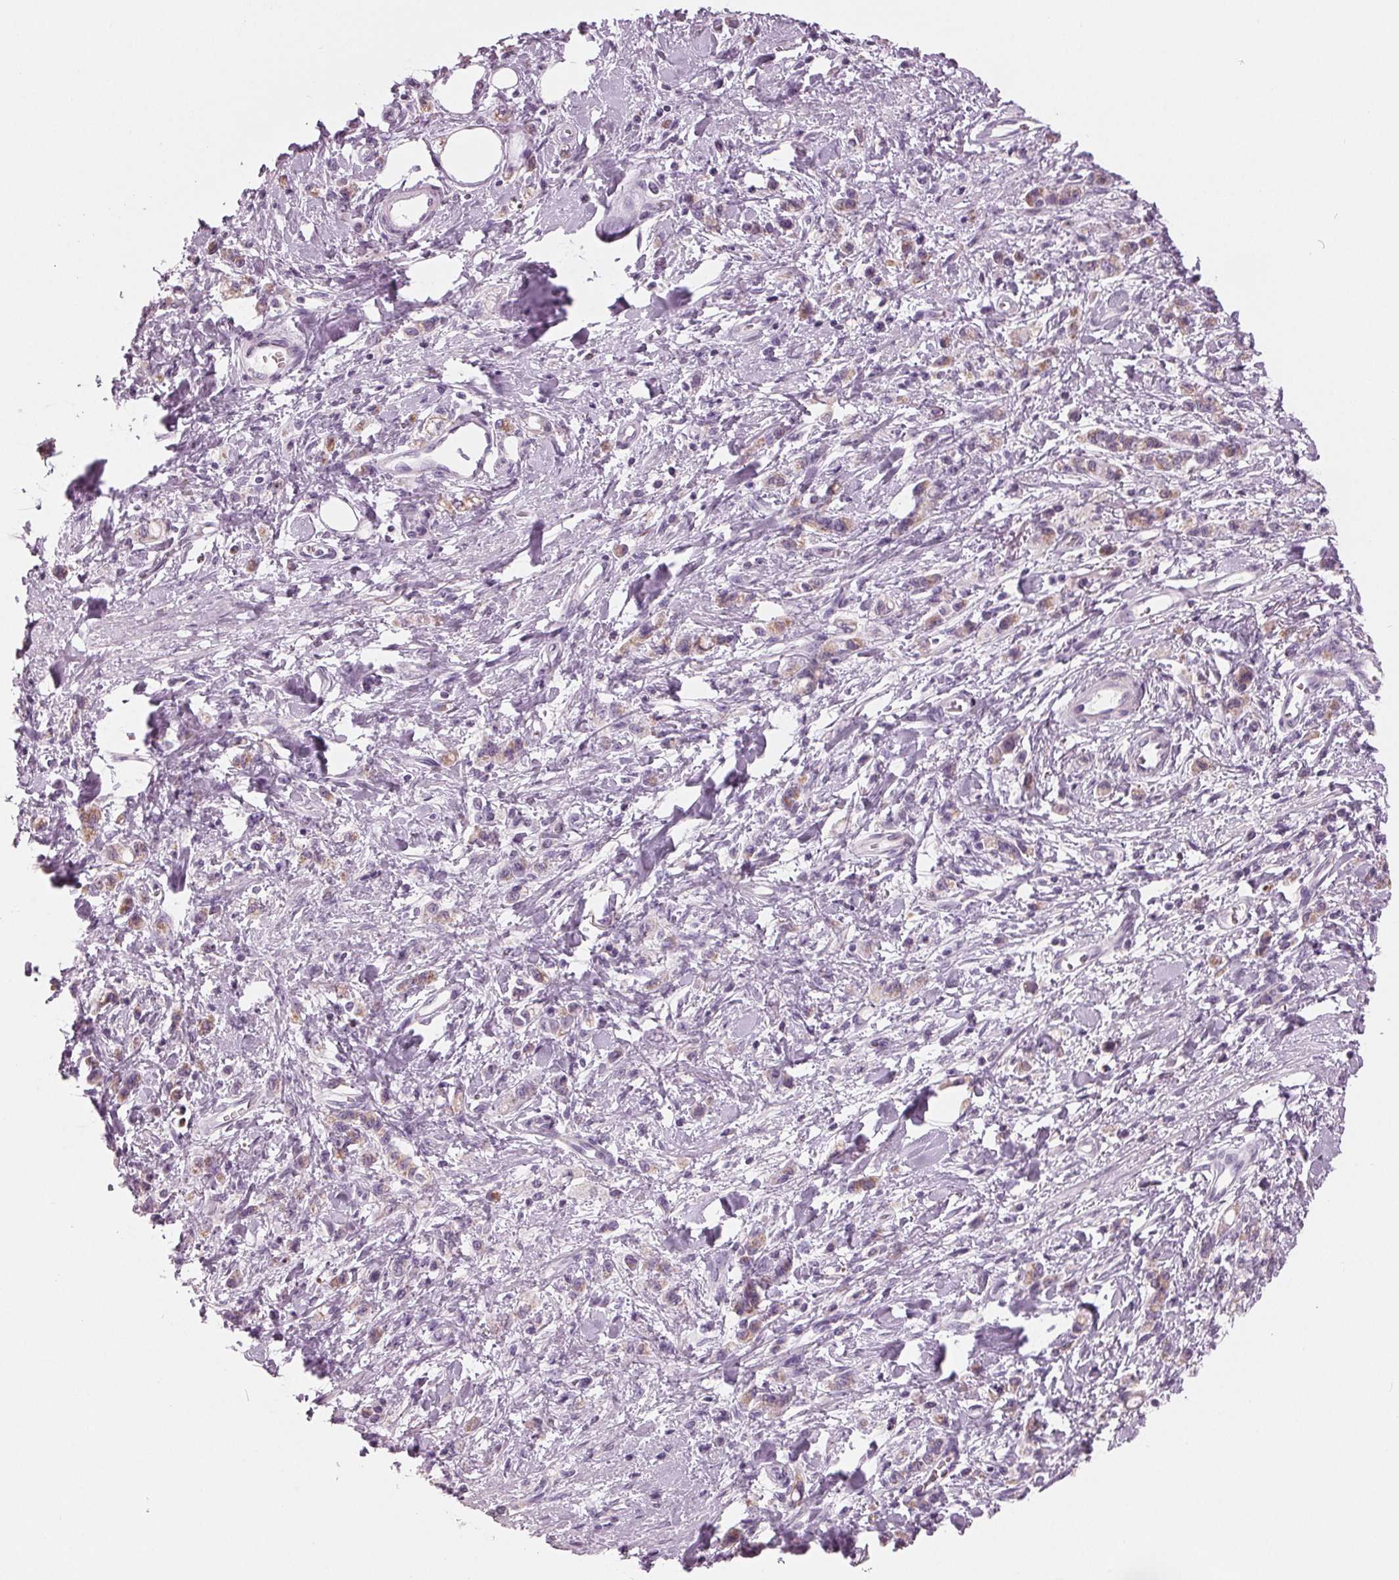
{"staining": {"intensity": "moderate", "quantity": "<25%", "location": "cytoplasmic/membranous"}, "tissue": "stomach cancer", "cell_type": "Tumor cells", "image_type": "cancer", "snomed": [{"axis": "morphology", "description": "Adenocarcinoma, NOS"}, {"axis": "topography", "description": "Stomach"}], "caption": "Immunohistochemistry micrograph of neoplastic tissue: stomach cancer stained using IHC displays low levels of moderate protein expression localized specifically in the cytoplasmic/membranous of tumor cells, appearing as a cytoplasmic/membranous brown color.", "gene": "SAMD4A", "patient": {"sex": "male", "age": 77}}